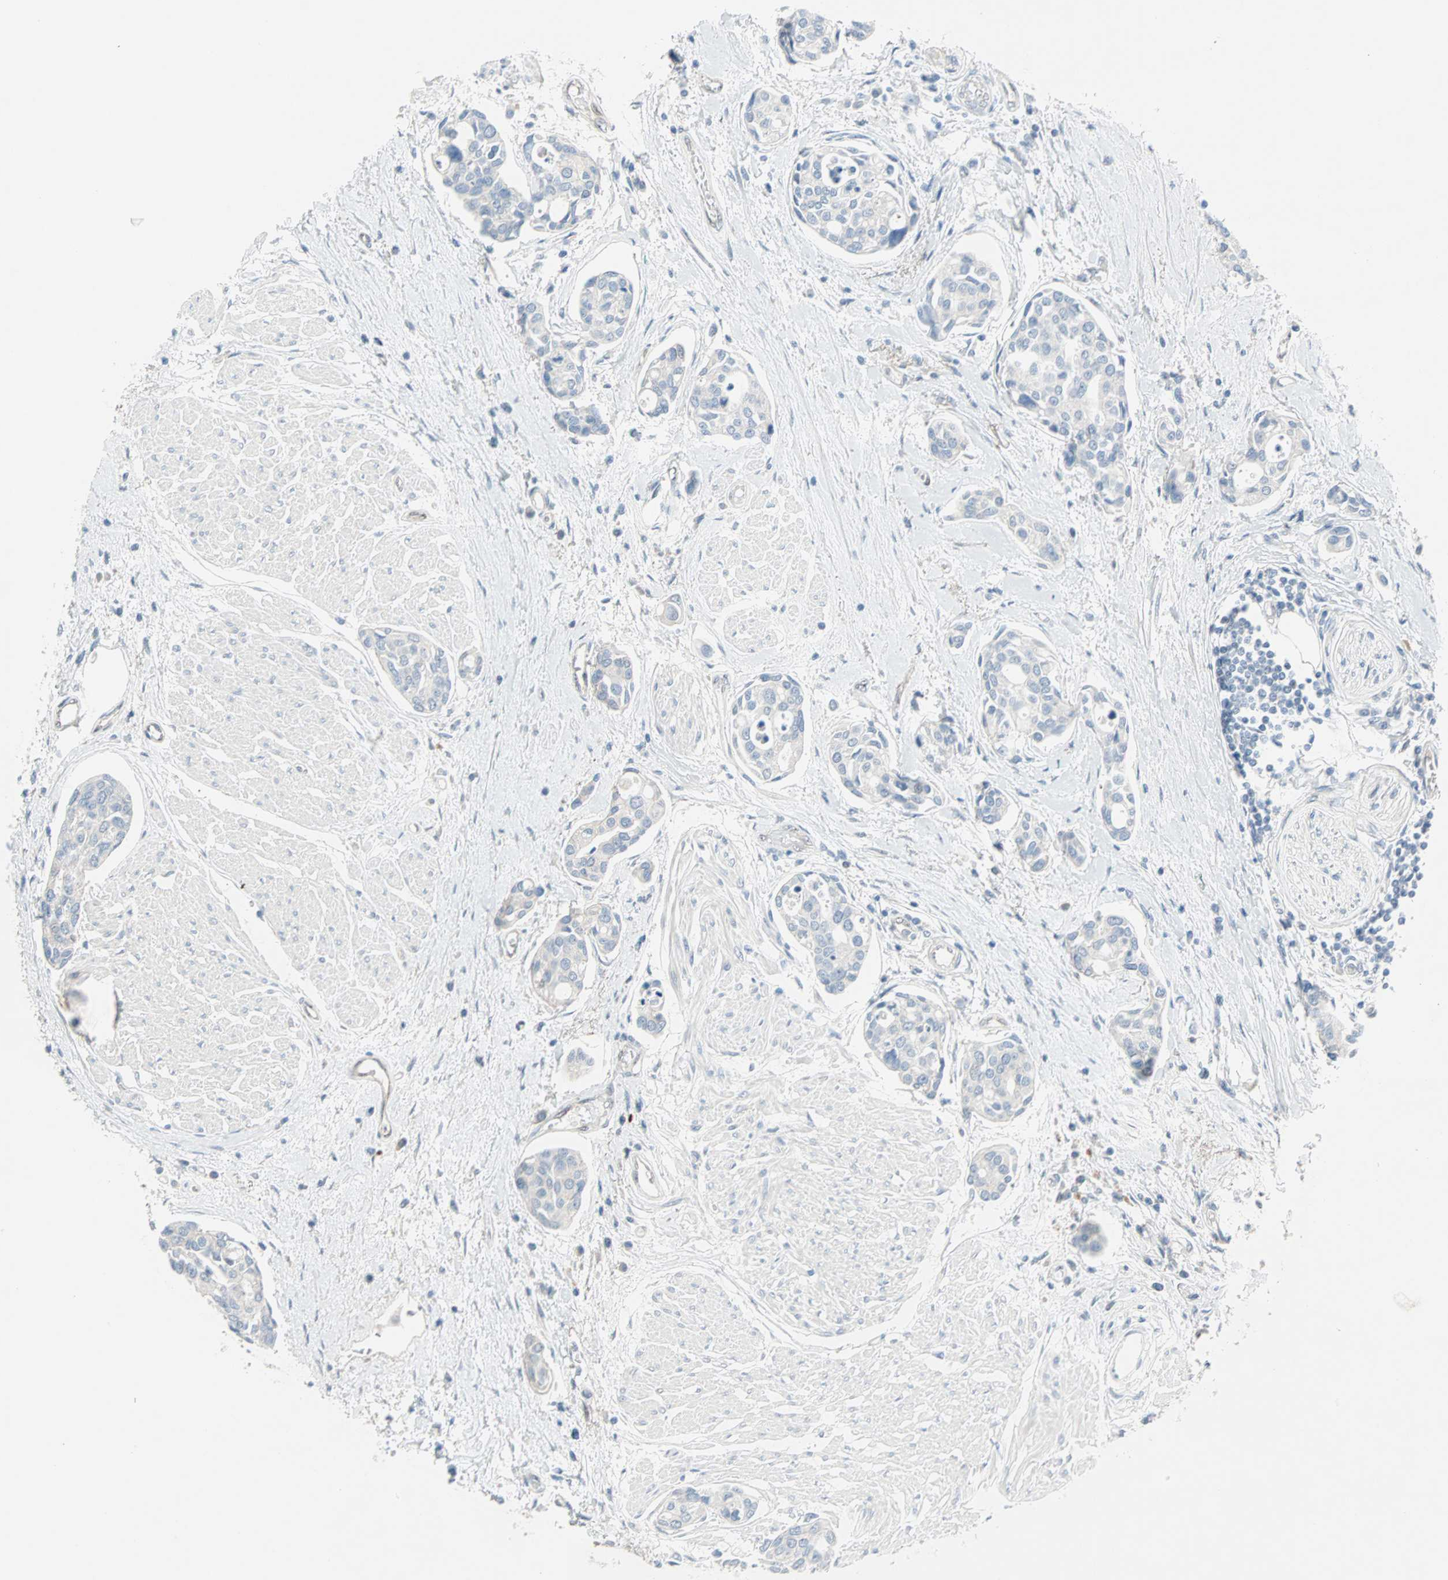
{"staining": {"intensity": "negative", "quantity": "none", "location": "none"}, "tissue": "urothelial cancer", "cell_type": "Tumor cells", "image_type": "cancer", "snomed": [{"axis": "morphology", "description": "Urothelial carcinoma, High grade"}, {"axis": "topography", "description": "Urinary bladder"}], "caption": "This photomicrograph is of urothelial cancer stained with immunohistochemistry (IHC) to label a protein in brown with the nuclei are counter-stained blue. There is no positivity in tumor cells.", "gene": "CAND2", "patient": {"sex": "male", "age": 78}}